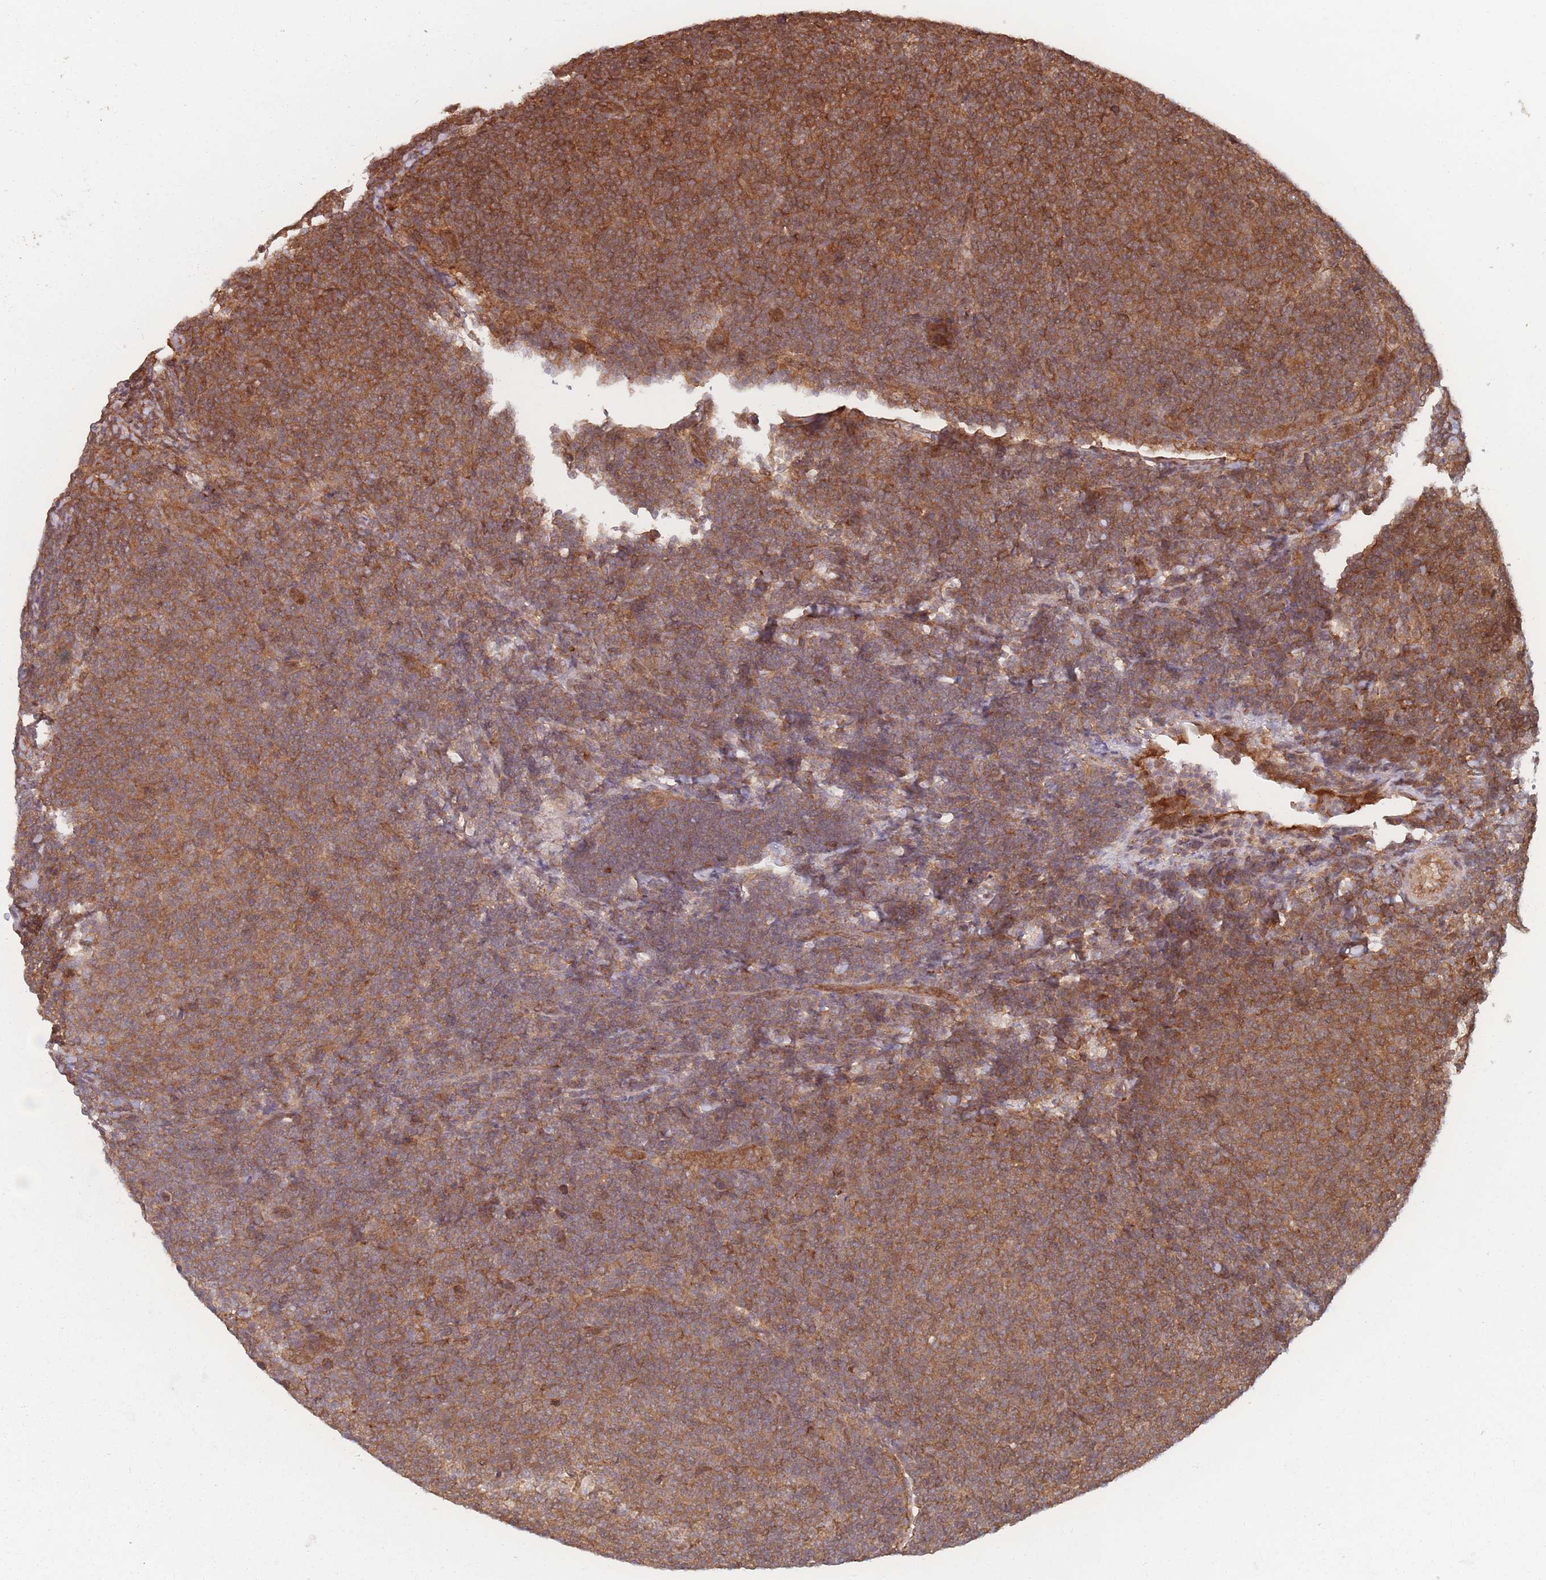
{"staining": {"intensity": "moderate", "quantity": ">75%", "location": "cytoplasmic/membranous"}, "tissue": "lymphoma", "cell_type": "Tumor cells", "image_type": "cancer", "snomed": [{"axis": "morphology", "description": "Malignant lymphoma, non-Hodgkin's type, Low grade"}, {"axis": "topography", "description": "Lymph node"}], "caption": "Protein staining displays moderate cytoplasmic/membranous expression in about >75% of tumor cells in malignant lymphoma, non-Hodgkin's type (low-grade). Using DAB (3,3'-diaminobenzidine) (brown) and hematoxylin (blue) stains, captured at high magnification using brightfield microscopy.", "gene": "PODXL2", "patient": {"sex": "male", "age": 66}}